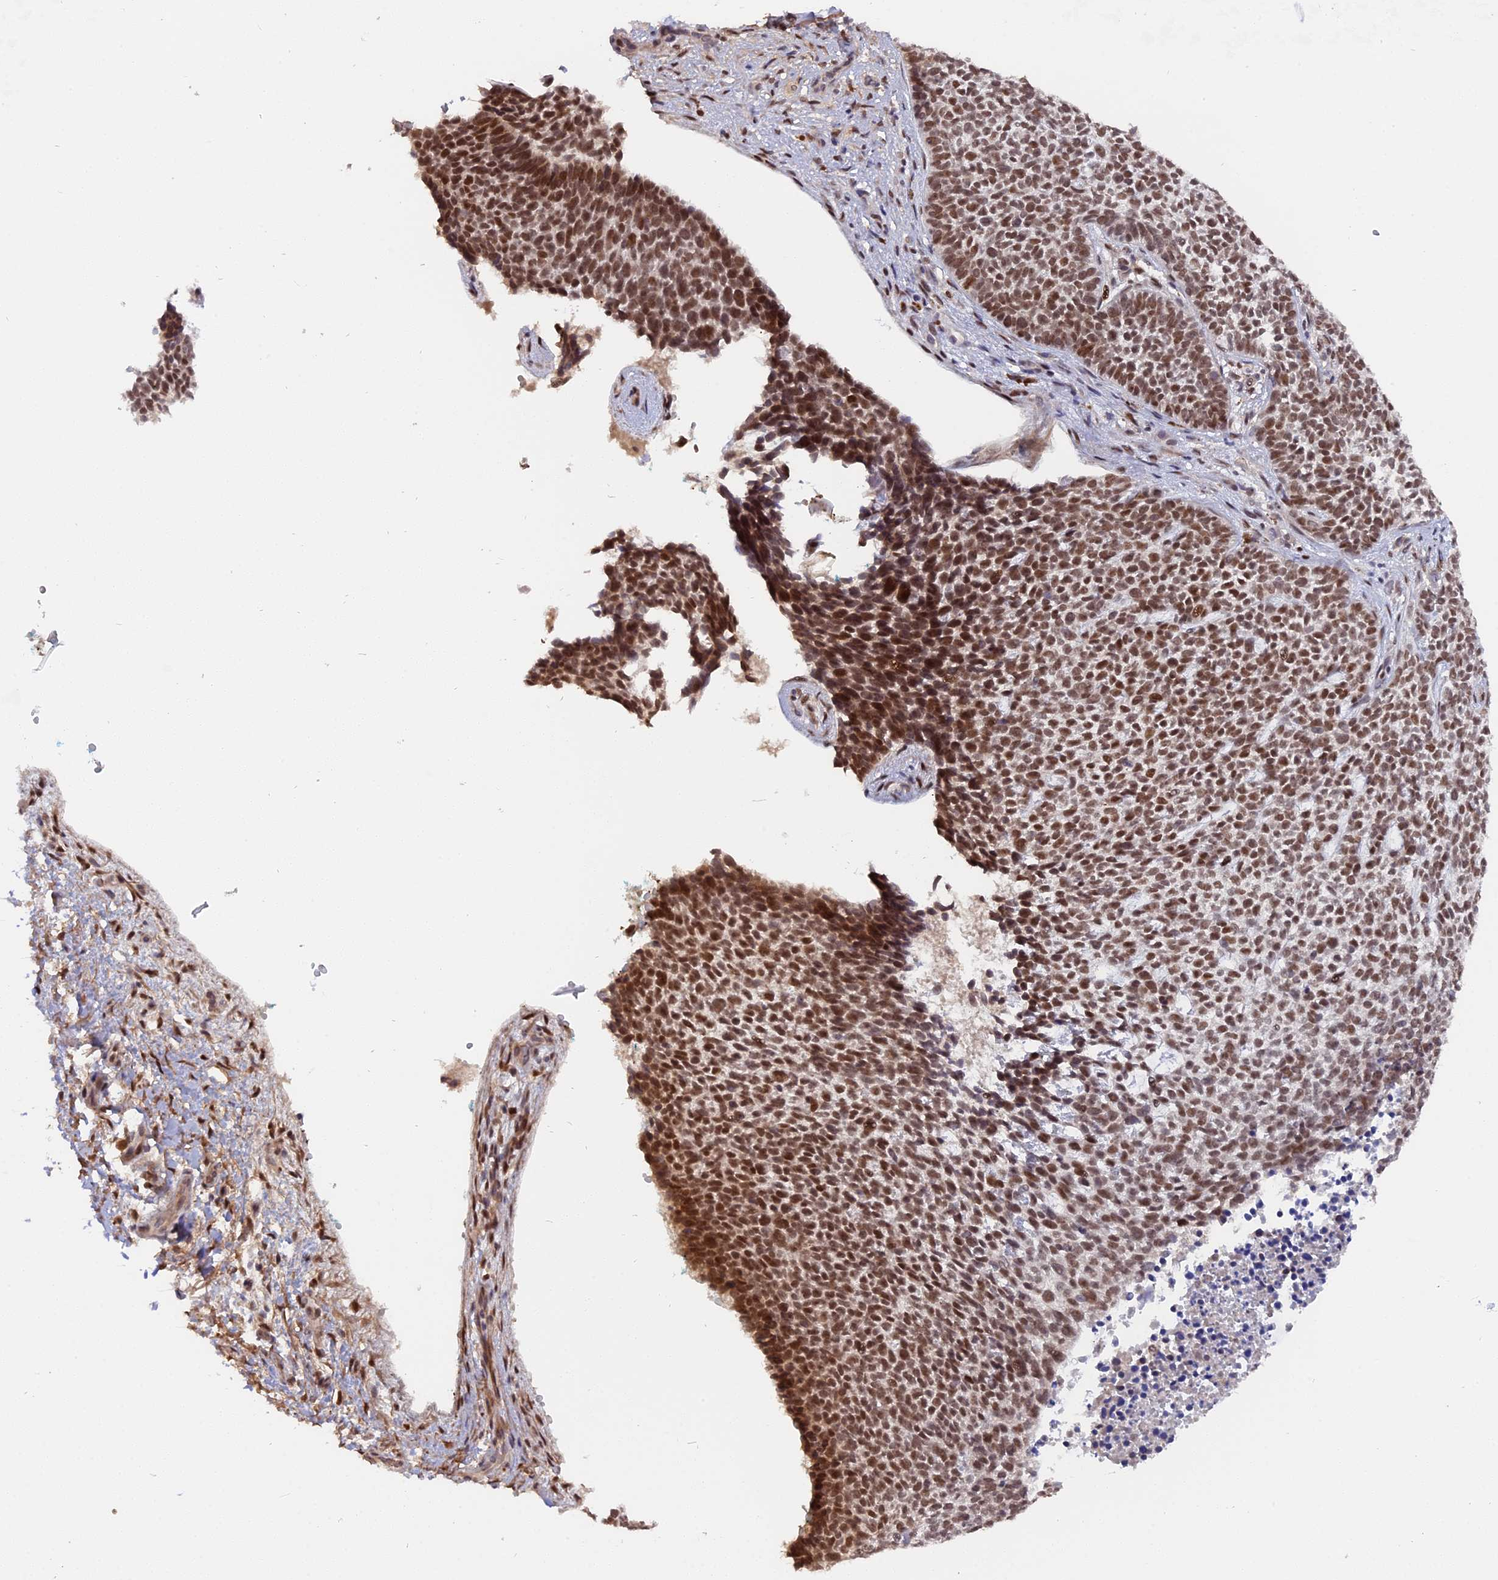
{"staining": {"intensity": "moderate", "quantity": ">75%", "location": "nuclear"}, "tissue": "skin cancer", "cell_type": "Tumor cells", "image_type": "cancer", "snomed": [{"axis": "morphology", "description": "Basal cell carcinoma"}, {"axis": "topography", "description": "Skin"}], "caption": "This histopathology image exhibits skin cancer stained with immunohistochemistry (IHC) to label a protein in brown. The nuclear of tumor cells show moderate positivity for the protein. Nuclei are counter-stained blue.", "gene": "PYGO1", "patient": {"sex": "female", "age": 84}}